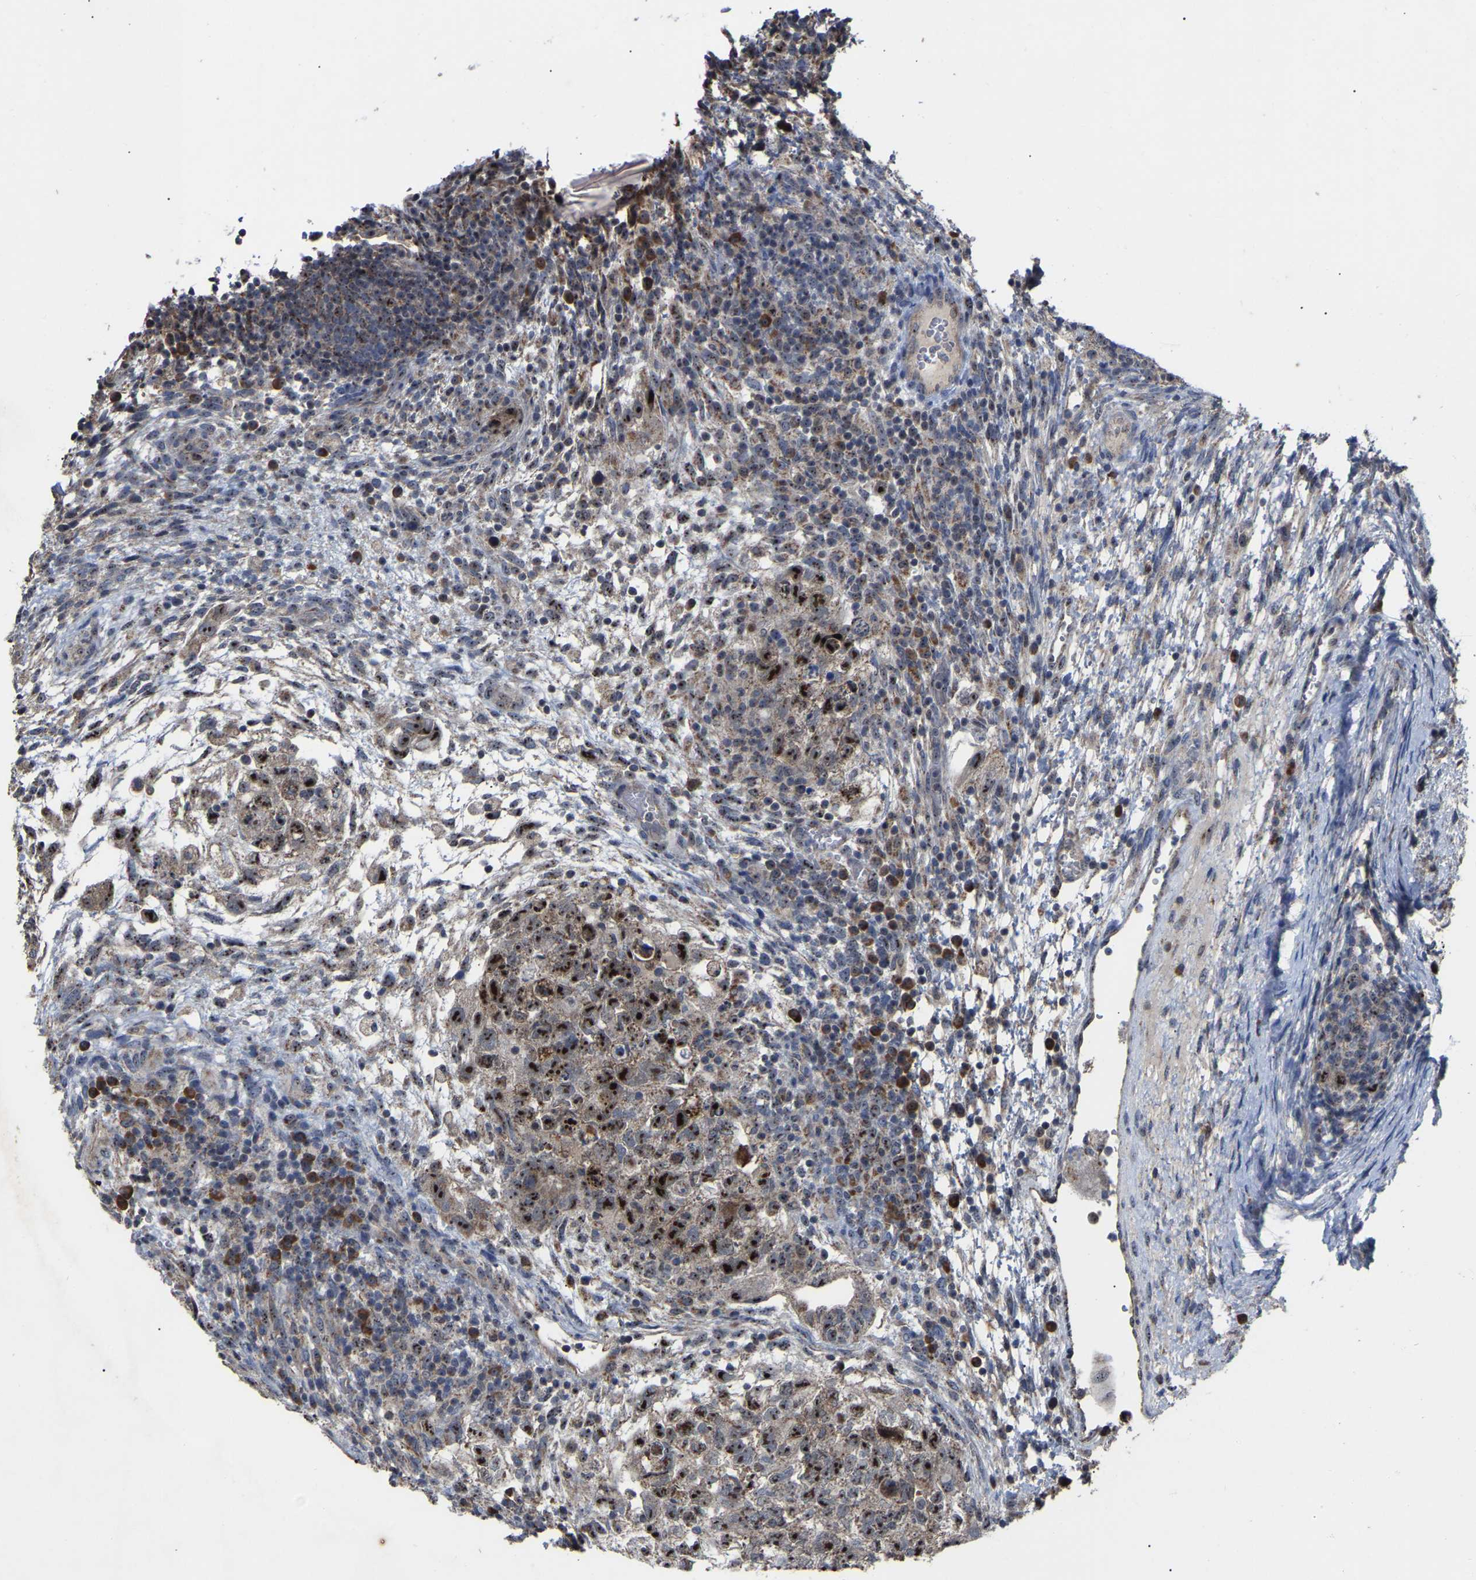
{"staining": {"intensity": "strong", "quantity": ">75%", "location": "nuclear"}, "tissue": "testis cancer", "cell_type": "Tumor cells", "image_type": "cancer", "snomed": [{"axis": "morphology", "description": "Carcinoma, Embryonal, NOS"}, {"axis": "topography", "description": "Testis"}], "caption": "A high-resolution image shows IHC staining of testis cancer, which exhibits strong nuclear staining in approximately >75% of tumor cells. (brown staining indicates protein expression, while blue staining denotes nuclei).", "gene": "NOP53", "patient": {"sex": "male", "age": 36}}